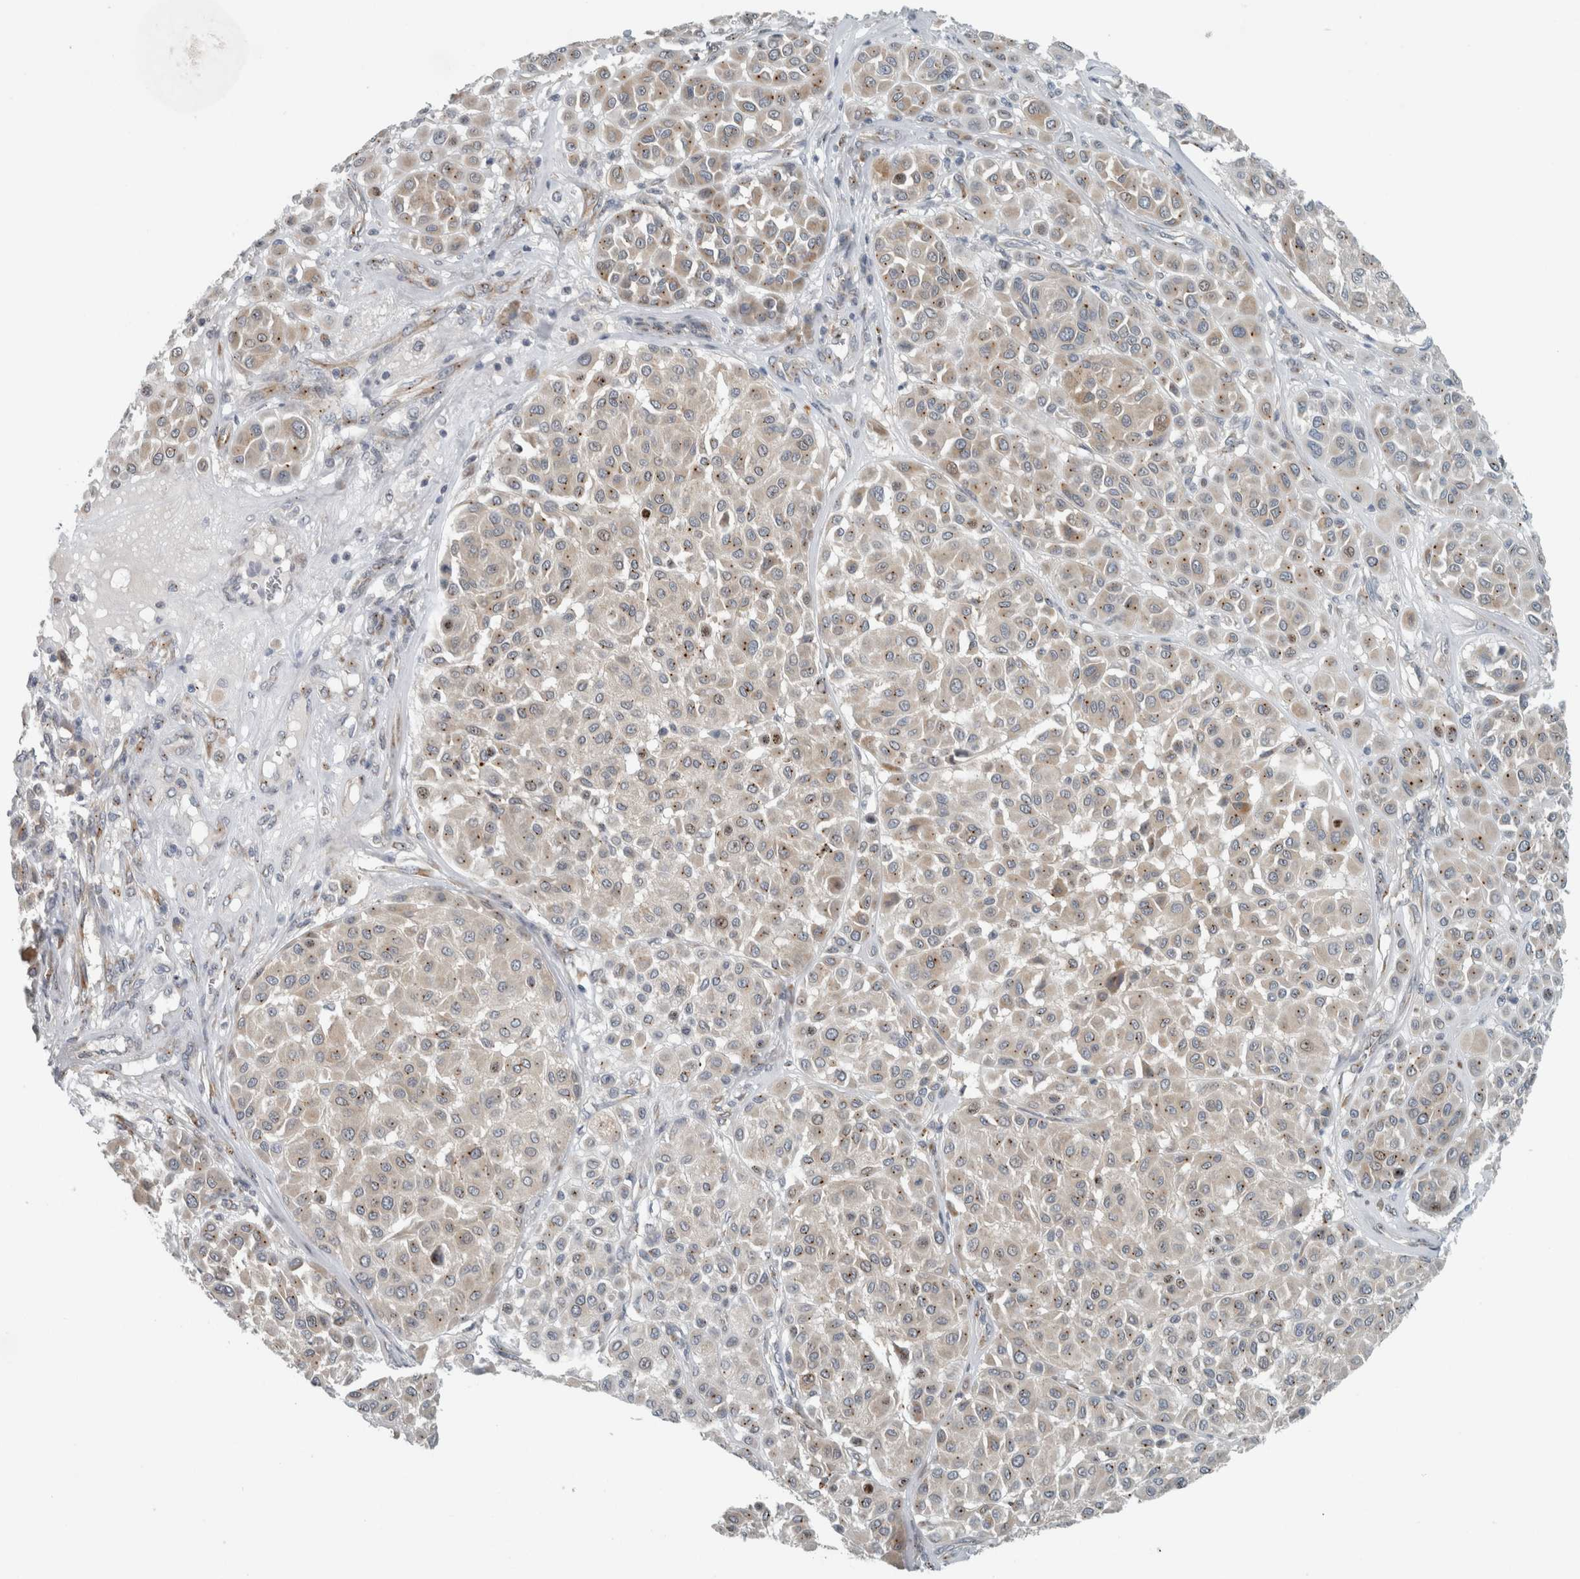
{"staining": {"intensity": "weak", "quantity": "<25%", "location": "cytoplasmic/membranous"}, "tissue": "melanoma", "cell_type": "Tumor cells", "image_type": "cancer", "snomed": [{"axis": "morphology", "description": "Malignant melanoma, Metastatic site"}, {"axis": "topography", "description": "Soft tissue"}], "caption": "High magnification brightfield microscopy of melanoma stained with DAB (3,3'-diaminobenzidine) (brown) and counterstained with hematoxylin (blue): tumor cells show no significant staining. Brightfield microscopy of immunohistochemistry (IHC) stained with DAB (3,3'-diaminobenzidine) (brown) and hematoxylin (blue), captured at high magnification.", "gene": "KIF1C", "patient": {"sex": "male", "age": 41}}